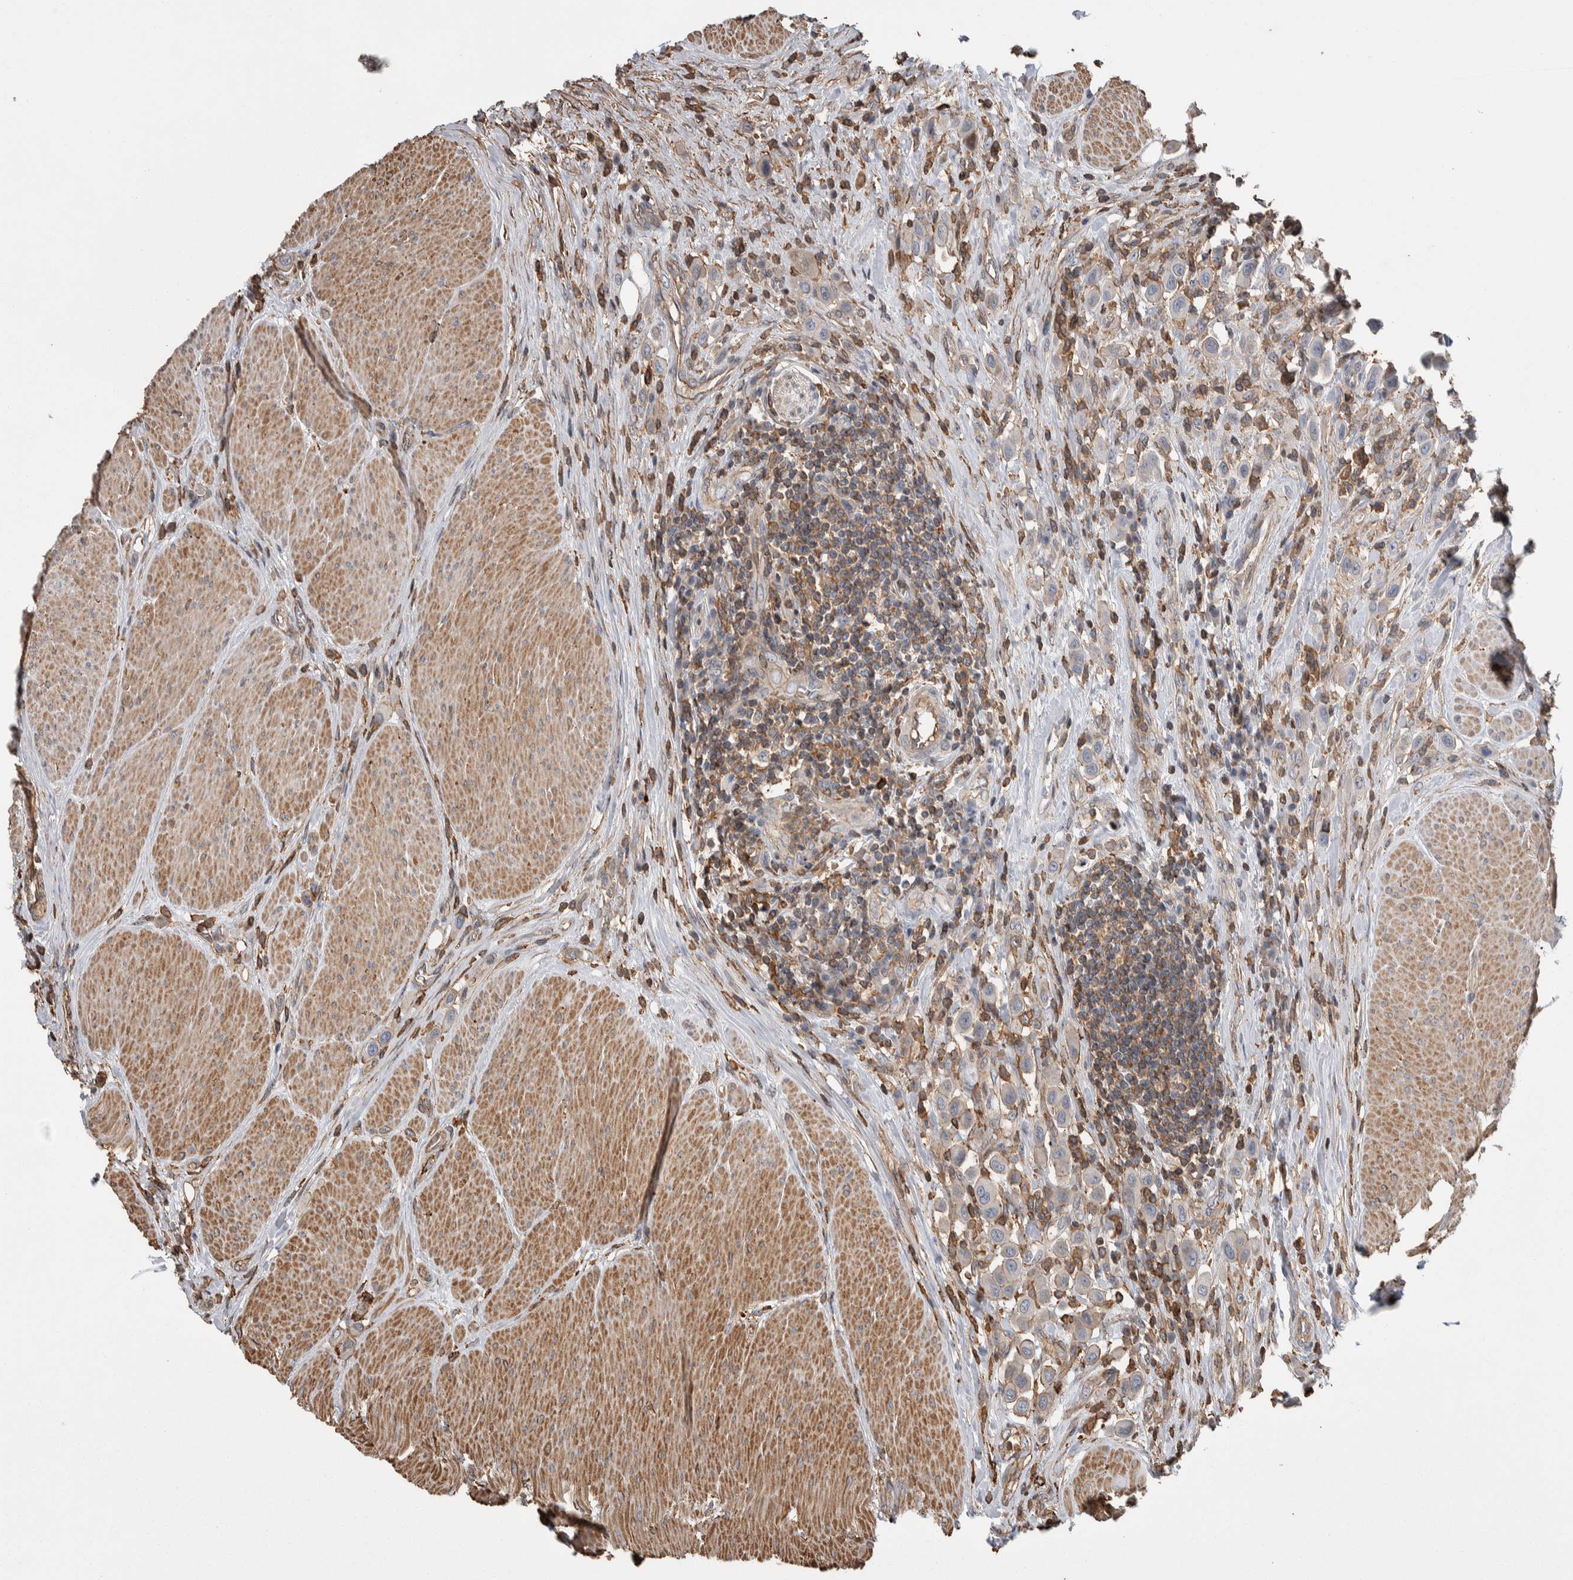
{"staining": {"intensity": "weak", "quantity": "<25%", "location": "cytoplasmic/membranous"}, "tissue": "urothelial cancer", "cell_type": "Tumor cells", "image_type": "cancer", "snomed": [{"axis": "morphology", "description": "Urothelial carcinoma, High grade"}, {"axis": "topography", "description": "Urinary bladder"}], "caption": "Urothelial carcinoma (high-grade) stained for a protein using immunohistochemistry (IHC) shows no expression tumor cells.", "gene": "ENPP2", "patient": {"sex": "male", "age": 50}}